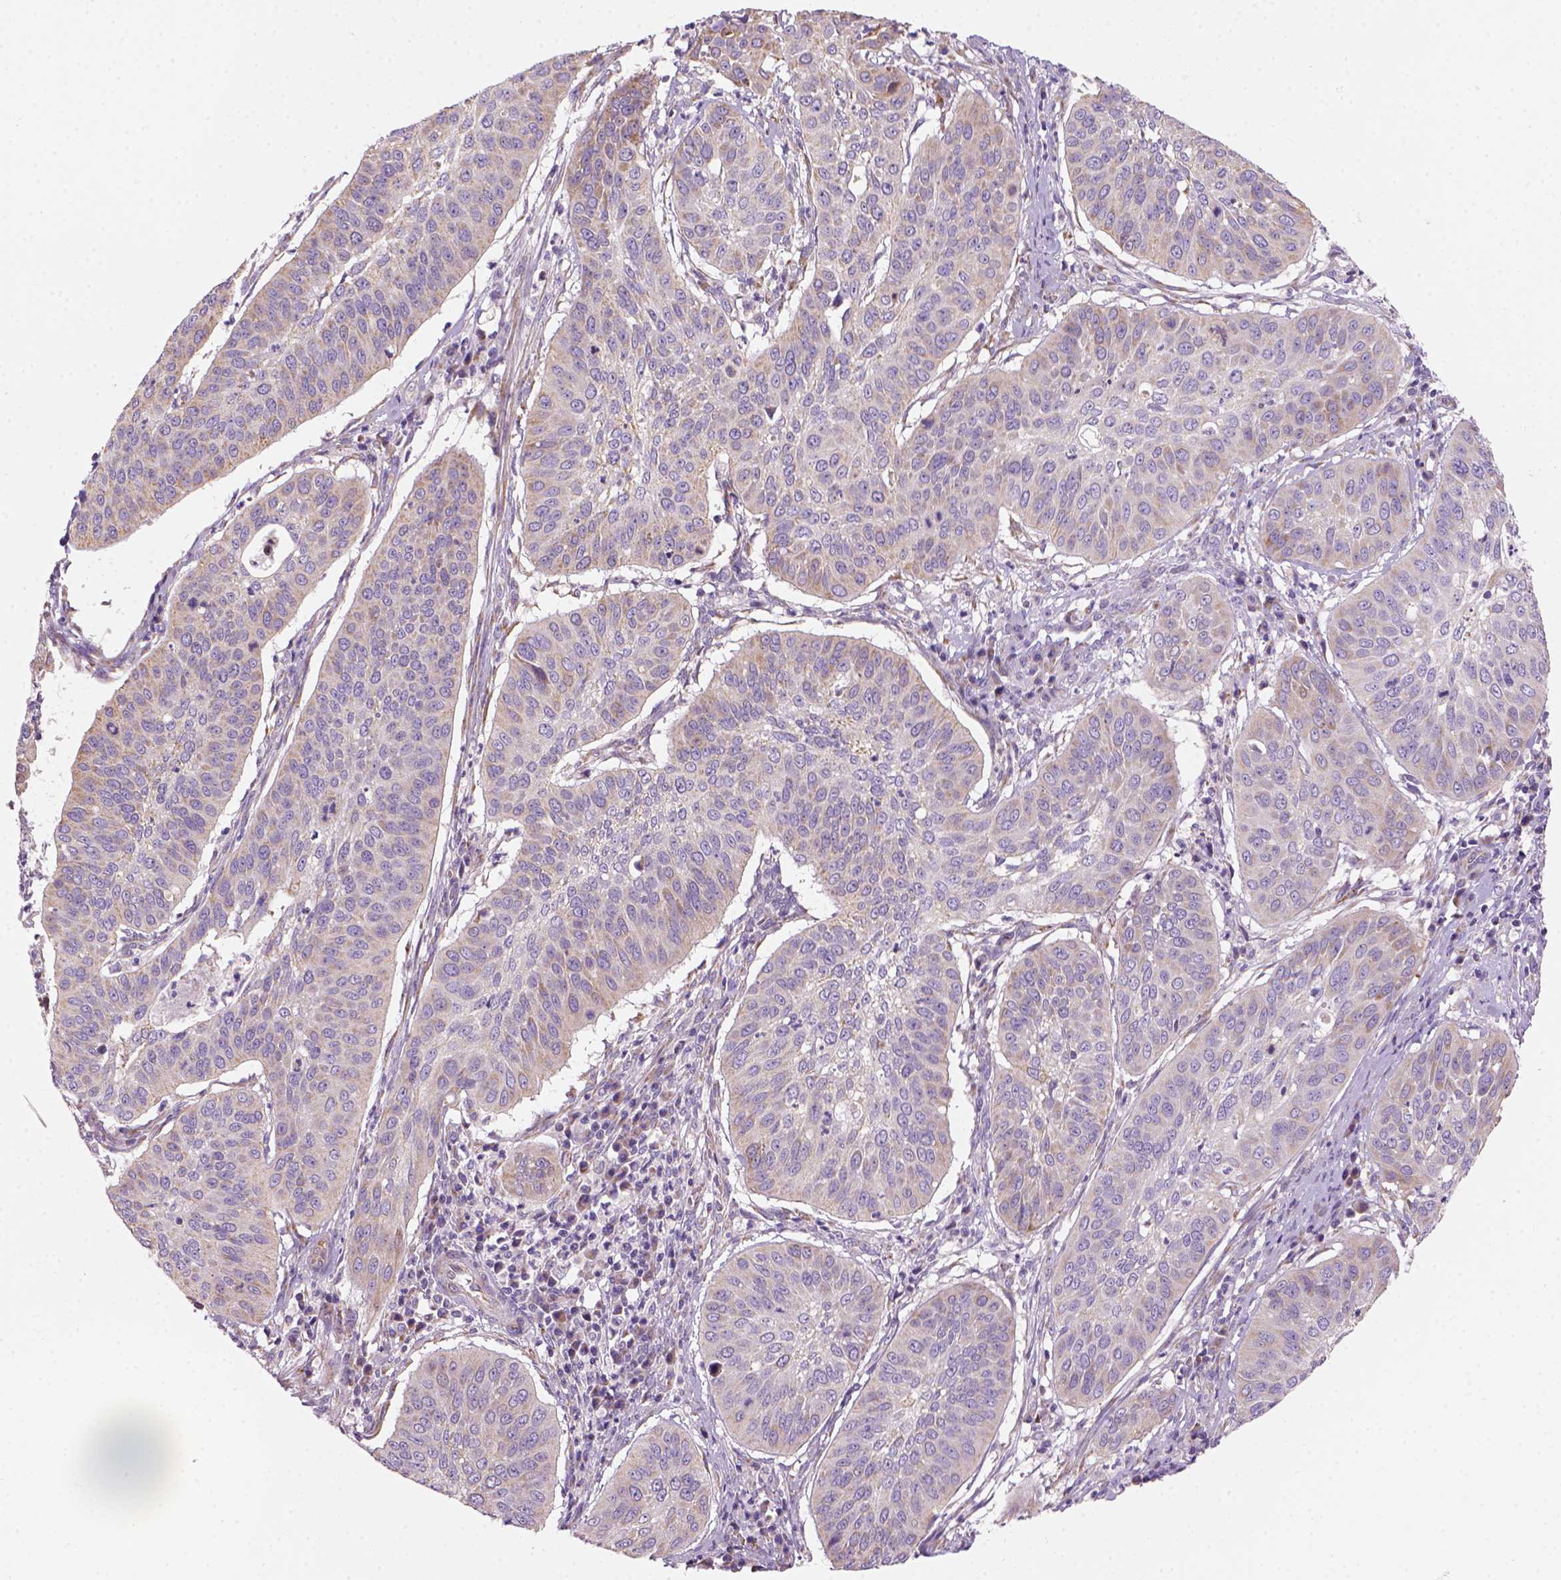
{"staining": {"intensity": "weak", "quantity": "25%-75%", "location": "cytoplasmic/membranous"}, "tissue": "cervical cancer", "cell_type": "Tumor cells", "image_type": "cancer", "snomed": [{"axis": "morphology", "description": "Normal tissue, NOS"}, {"axis": "morphology", "description": "Squamous cell carcinoma, NOS"}, {"axis": "topography", "description": "Cervix"}], "caption": "Cervical cancer stained for a protein (brown) displays weak cytoplasmic/membranous positive expression in about 25%-75% of tumor cells.", "gene": "CES2", "patient": {"sex": "female", "age": 39}}